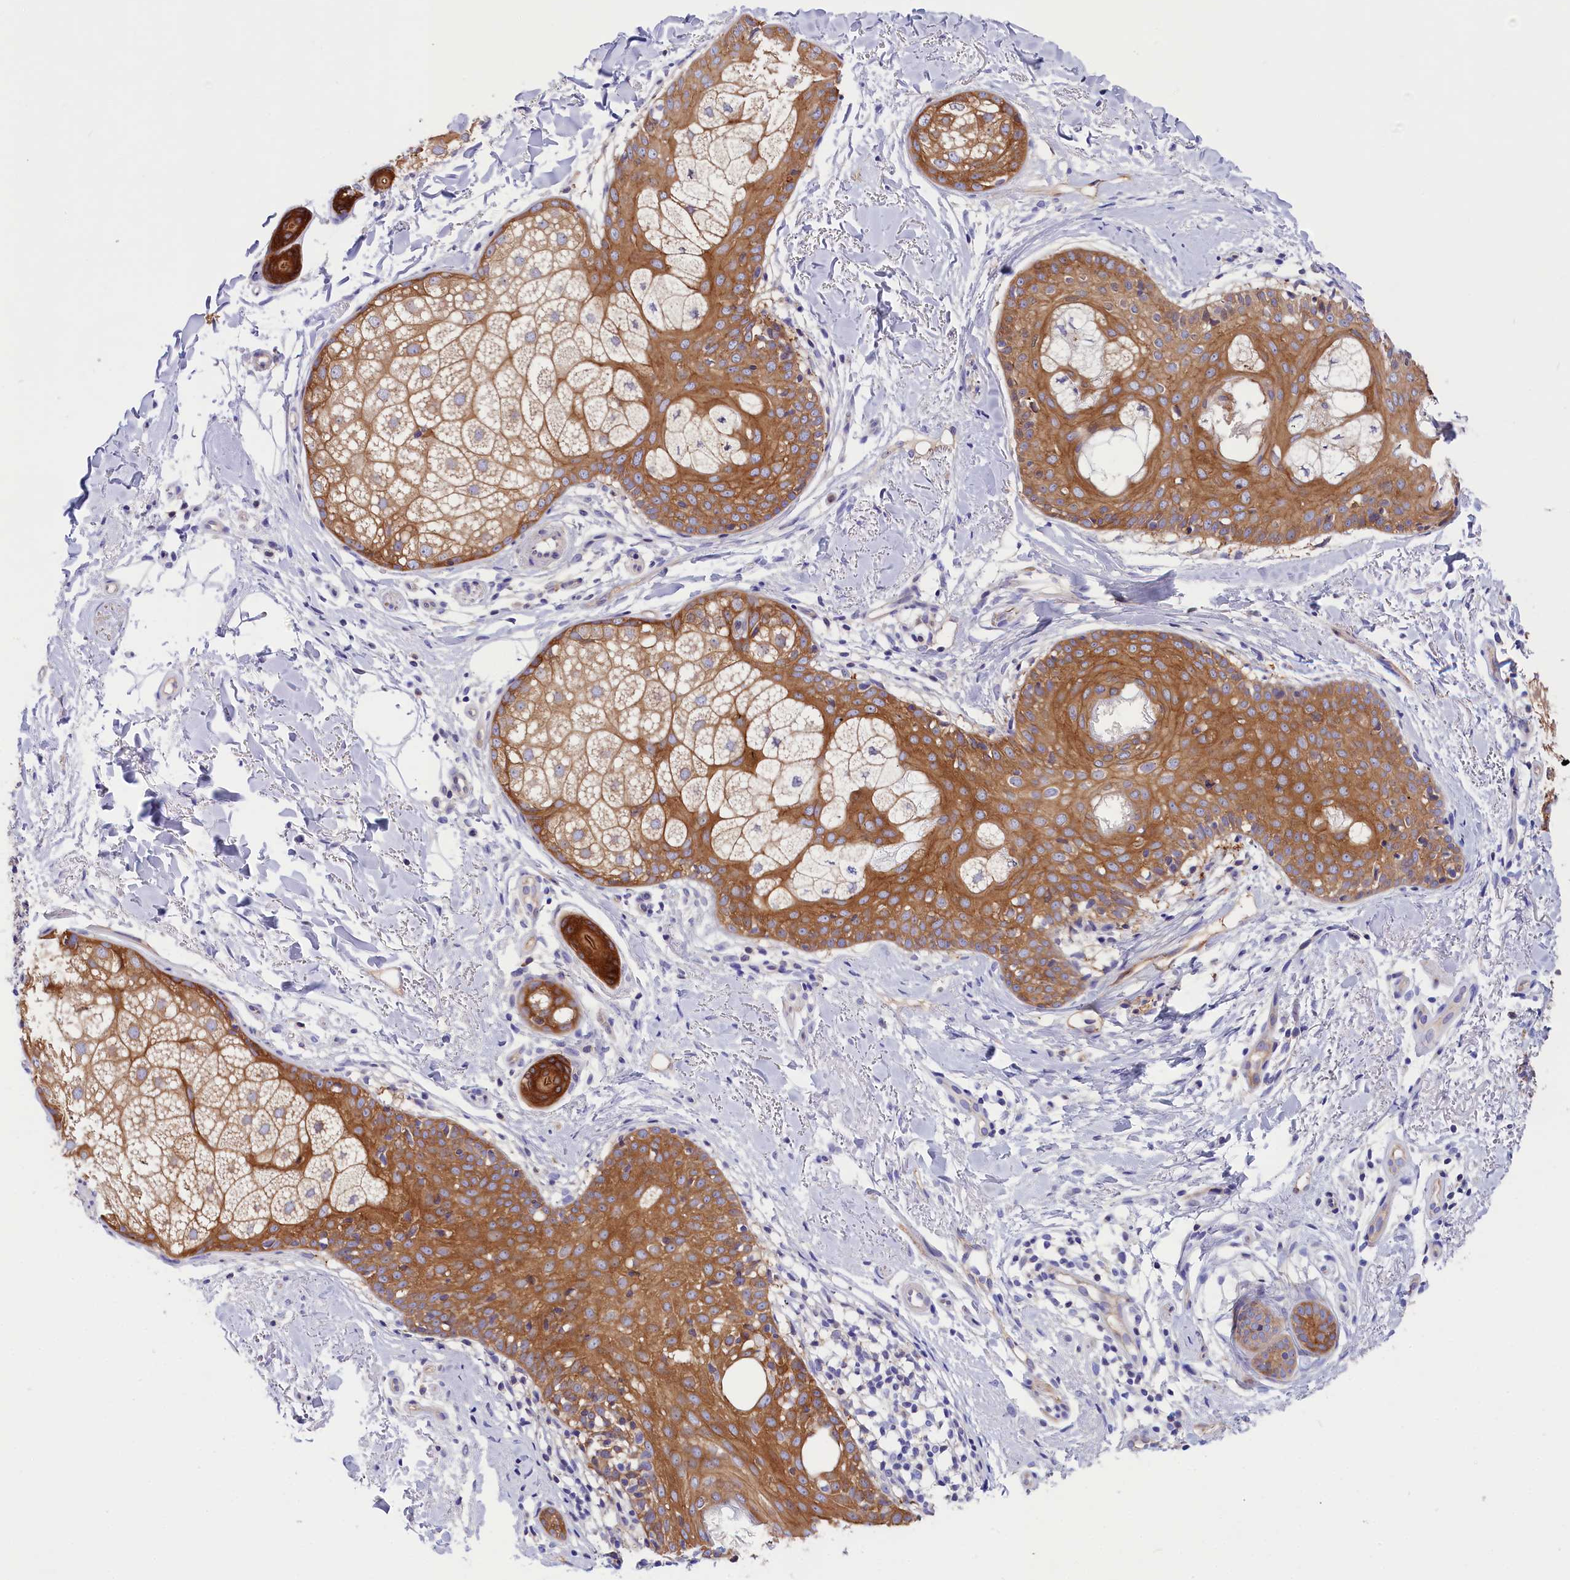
{"staining": {"intensity": "strong", "quantity": ">75%", "location": "cytoplasmic/membranous"}, "tissue": "skin cancer", "cell_type": "Tumor cells", "image_type": "cancer", "snomed": [{"axis": "morphology", "description": "Basal cell carcinoma"}, {"axis": "topography", "description": "Skin"}], "caption": "DAB (3,3'-diaminobenzidine) immunohistochemical staining of skin cancer demonstrates strong cytoplasmic/membranous protein staining in approximately >75% of tumor cells. Ihc stains the protein of interest in brown and the nuclei are stained blue.", "gene": "PPP1R13L", "patient": {"sex": "female", "age": 60}}